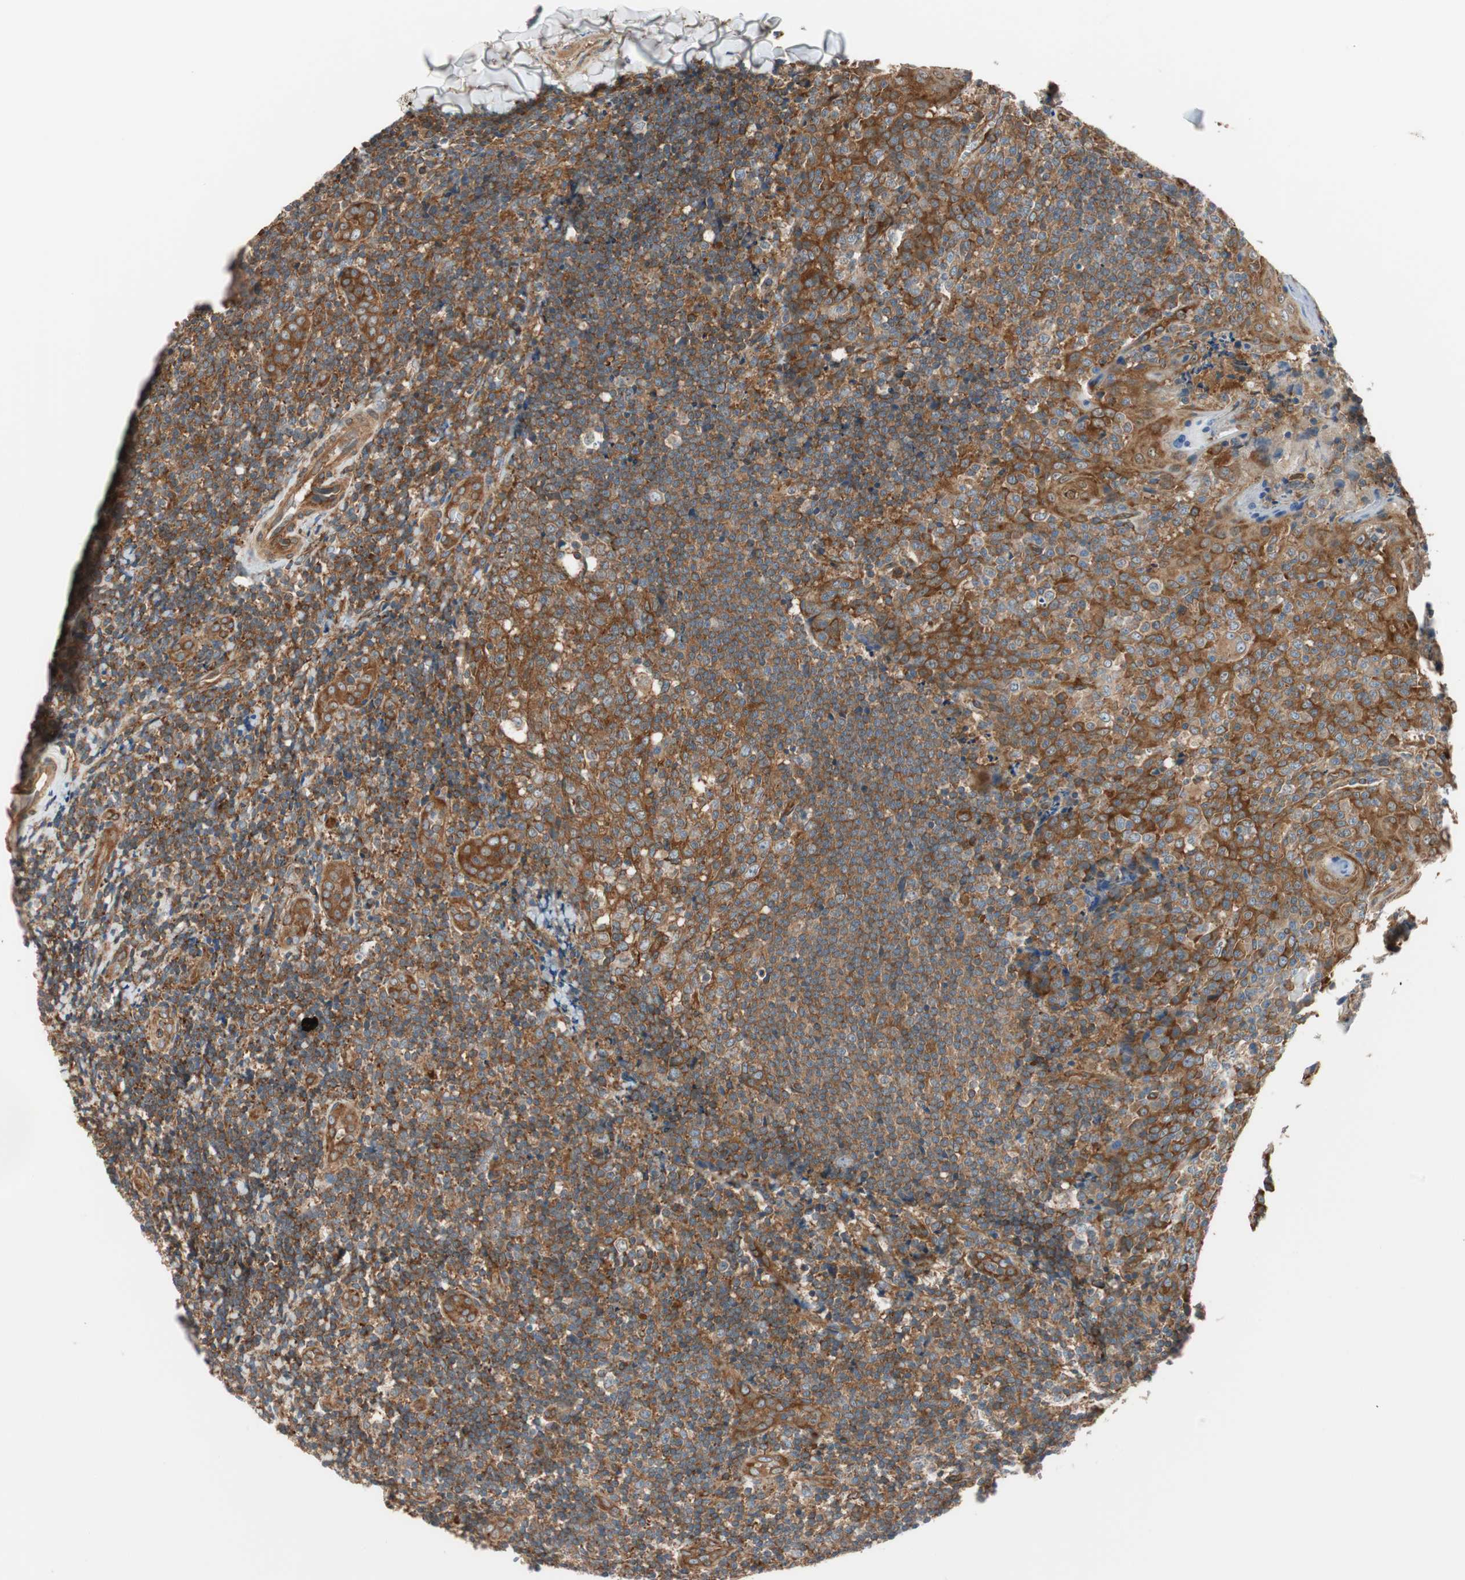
{"staining": {"intensity": "strong", "quantity": ">75%", "location": "cytoplasmic/membranous"}, "tissue": "tonsil", "cell_type": "Germinal center cells", "image_type": "normal", "snomed": [{"axis": "morphology", "description": "Normal tissue, NOS"}, {"axis": "topography", "description": "Tonsil"}], "caption": "Tonsil stained with immunohistochemistry (IHC) reveals strong cytoplasmic/membranous positivity in approximately >75% of germinal center cells. (Brightfield microscopy of DAB IHC at high magnification).", "gene": "WASL", "patient": {"sex": "male", "age": 31}}